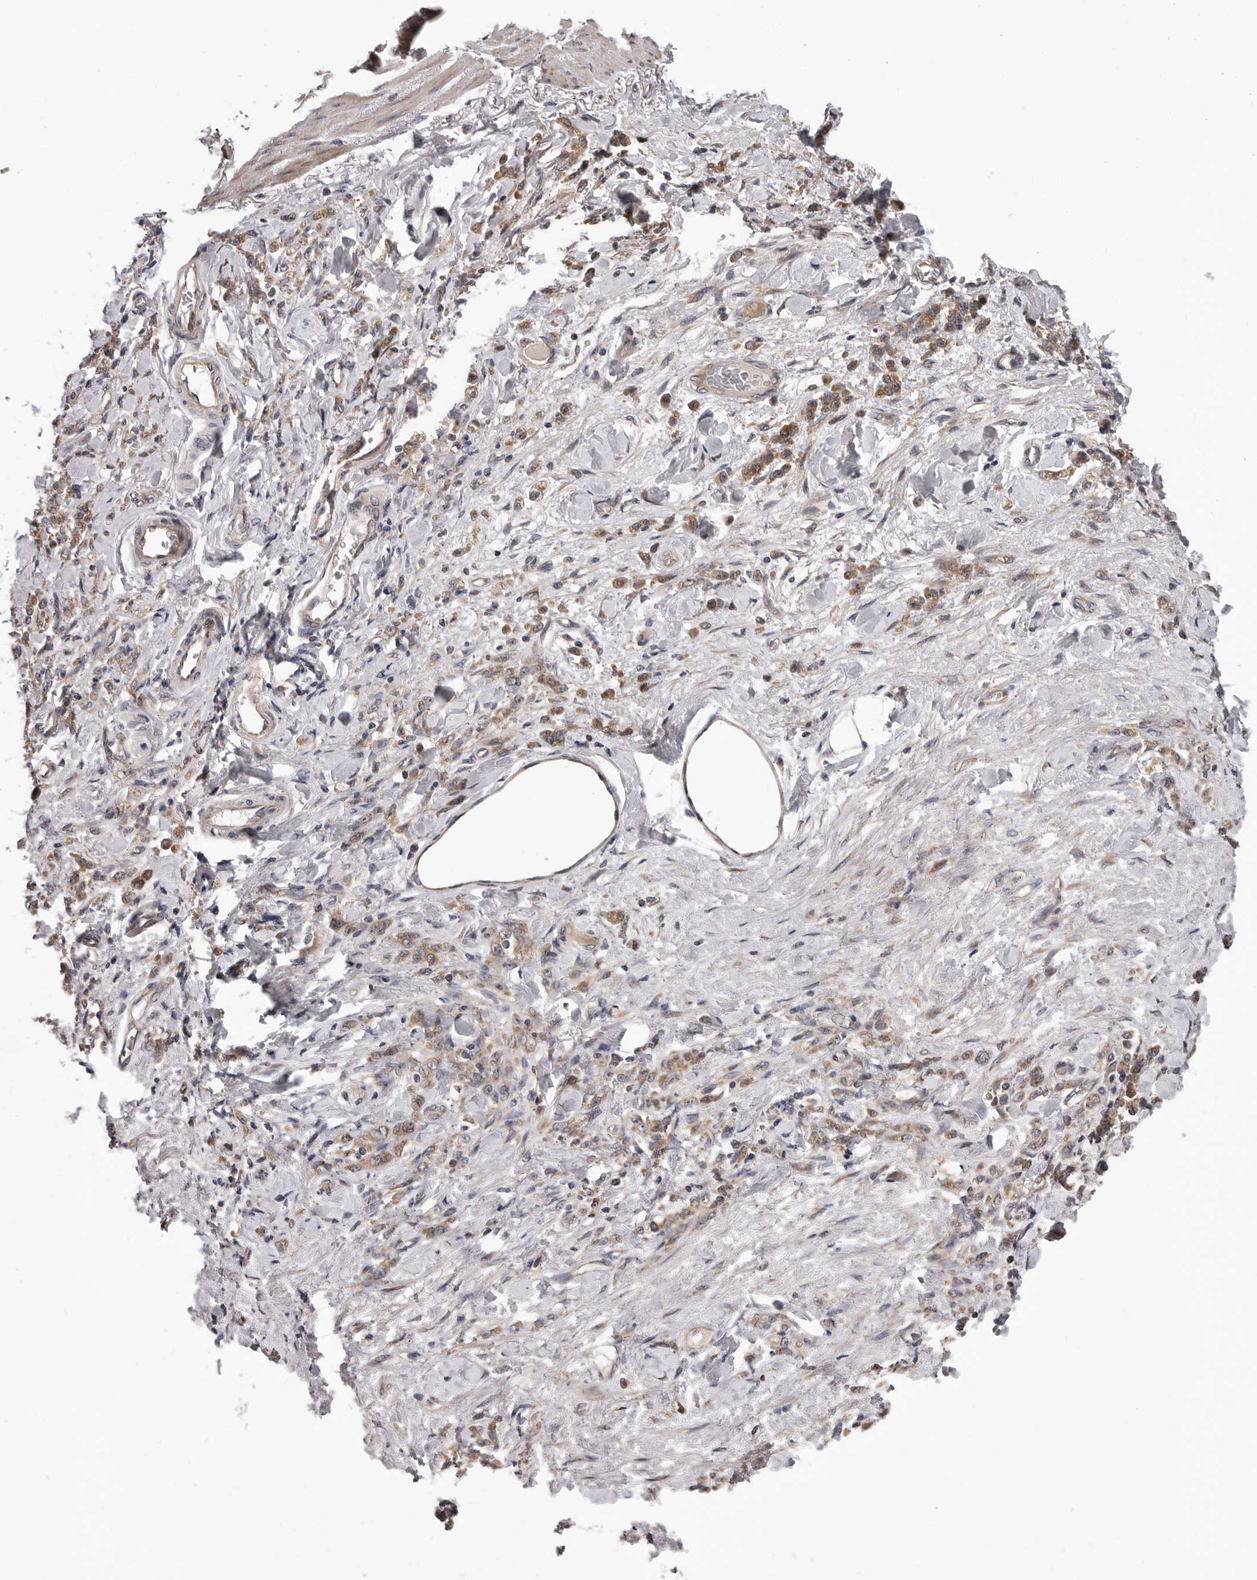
{"staining": {"intensity": "moderate", "quantity": ">75%", "location": "cytoplasmic/membranous"}, "tissue": "stomach cancer", "cell_type": "Tumor cells", "image_type": "cancer", "snomed": [{"axis": "morphology", "description": "Normal tissue, NOS"}, {"axis": "morphology", "description": "Adenocarcinoma, NOS"}, {"axis": "topography", "description": "Stomach"}], "caption": "Human stomach cancer (adenocarcinoma) stained for a protein (brown) reveals moderate cytoplasmic/membranous positive positivity in approximately >75% of tumor cells.", "gene": "VPS37A", "patient": {"sex": "male", "age": 82}}